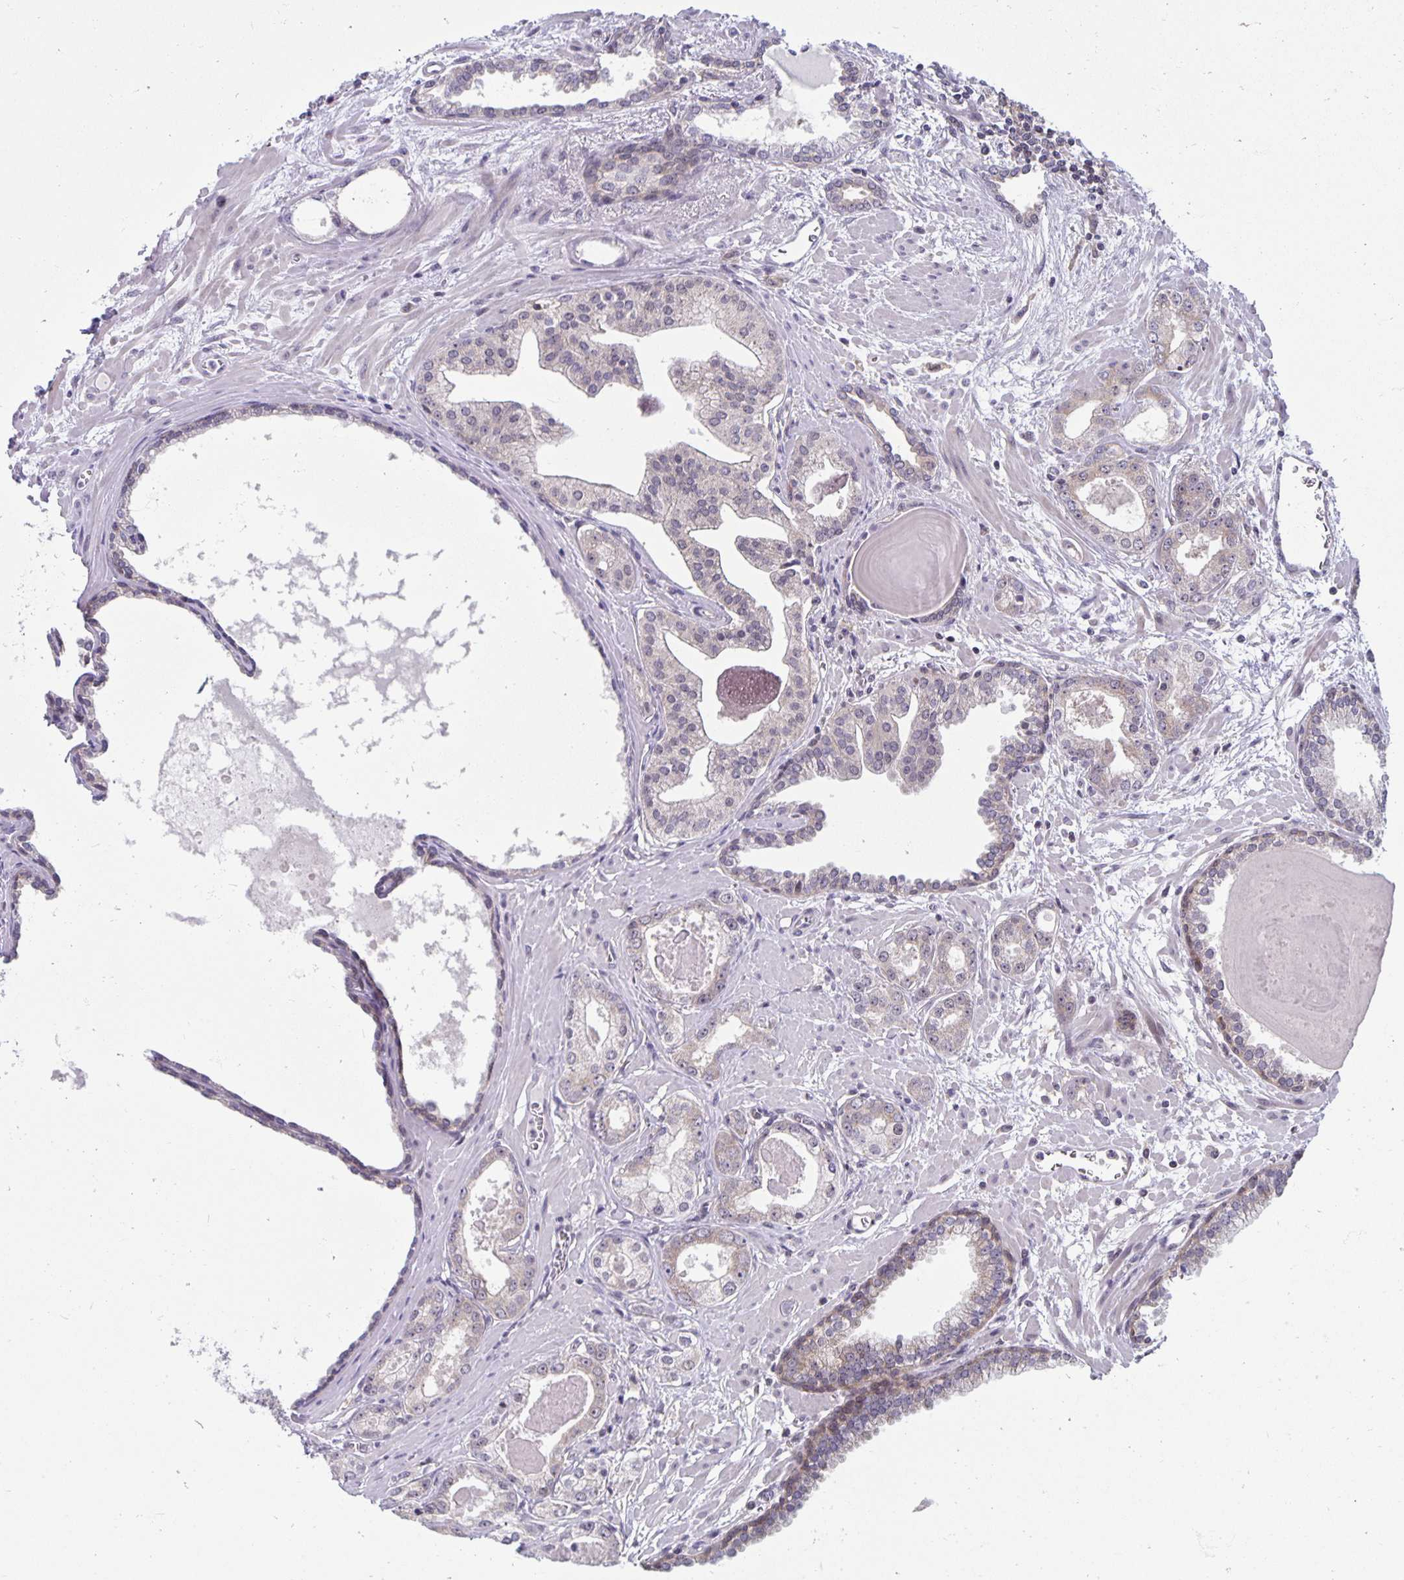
{"staining": {"intensity": "weak", "quantity": "<25%", "location": "cytoplasmic/membranous,nuclear"}, "tissue": "prostate cancer", "cell_type": "Tumor cells", "image_type": "cancer", "snomed": [{"axis": "morphology", "description": "Adenocarcinoma, Low grade"}, {"axis": "topography", "description": "Prostate"}], "caption": "Immunohistochemical staining of human prostate cancer (low-grade adenocarcinoma) shows no significant staining in tumor cells.", "gene": "EXOC6B", "patient": {"sex": "male", "age": 64}}